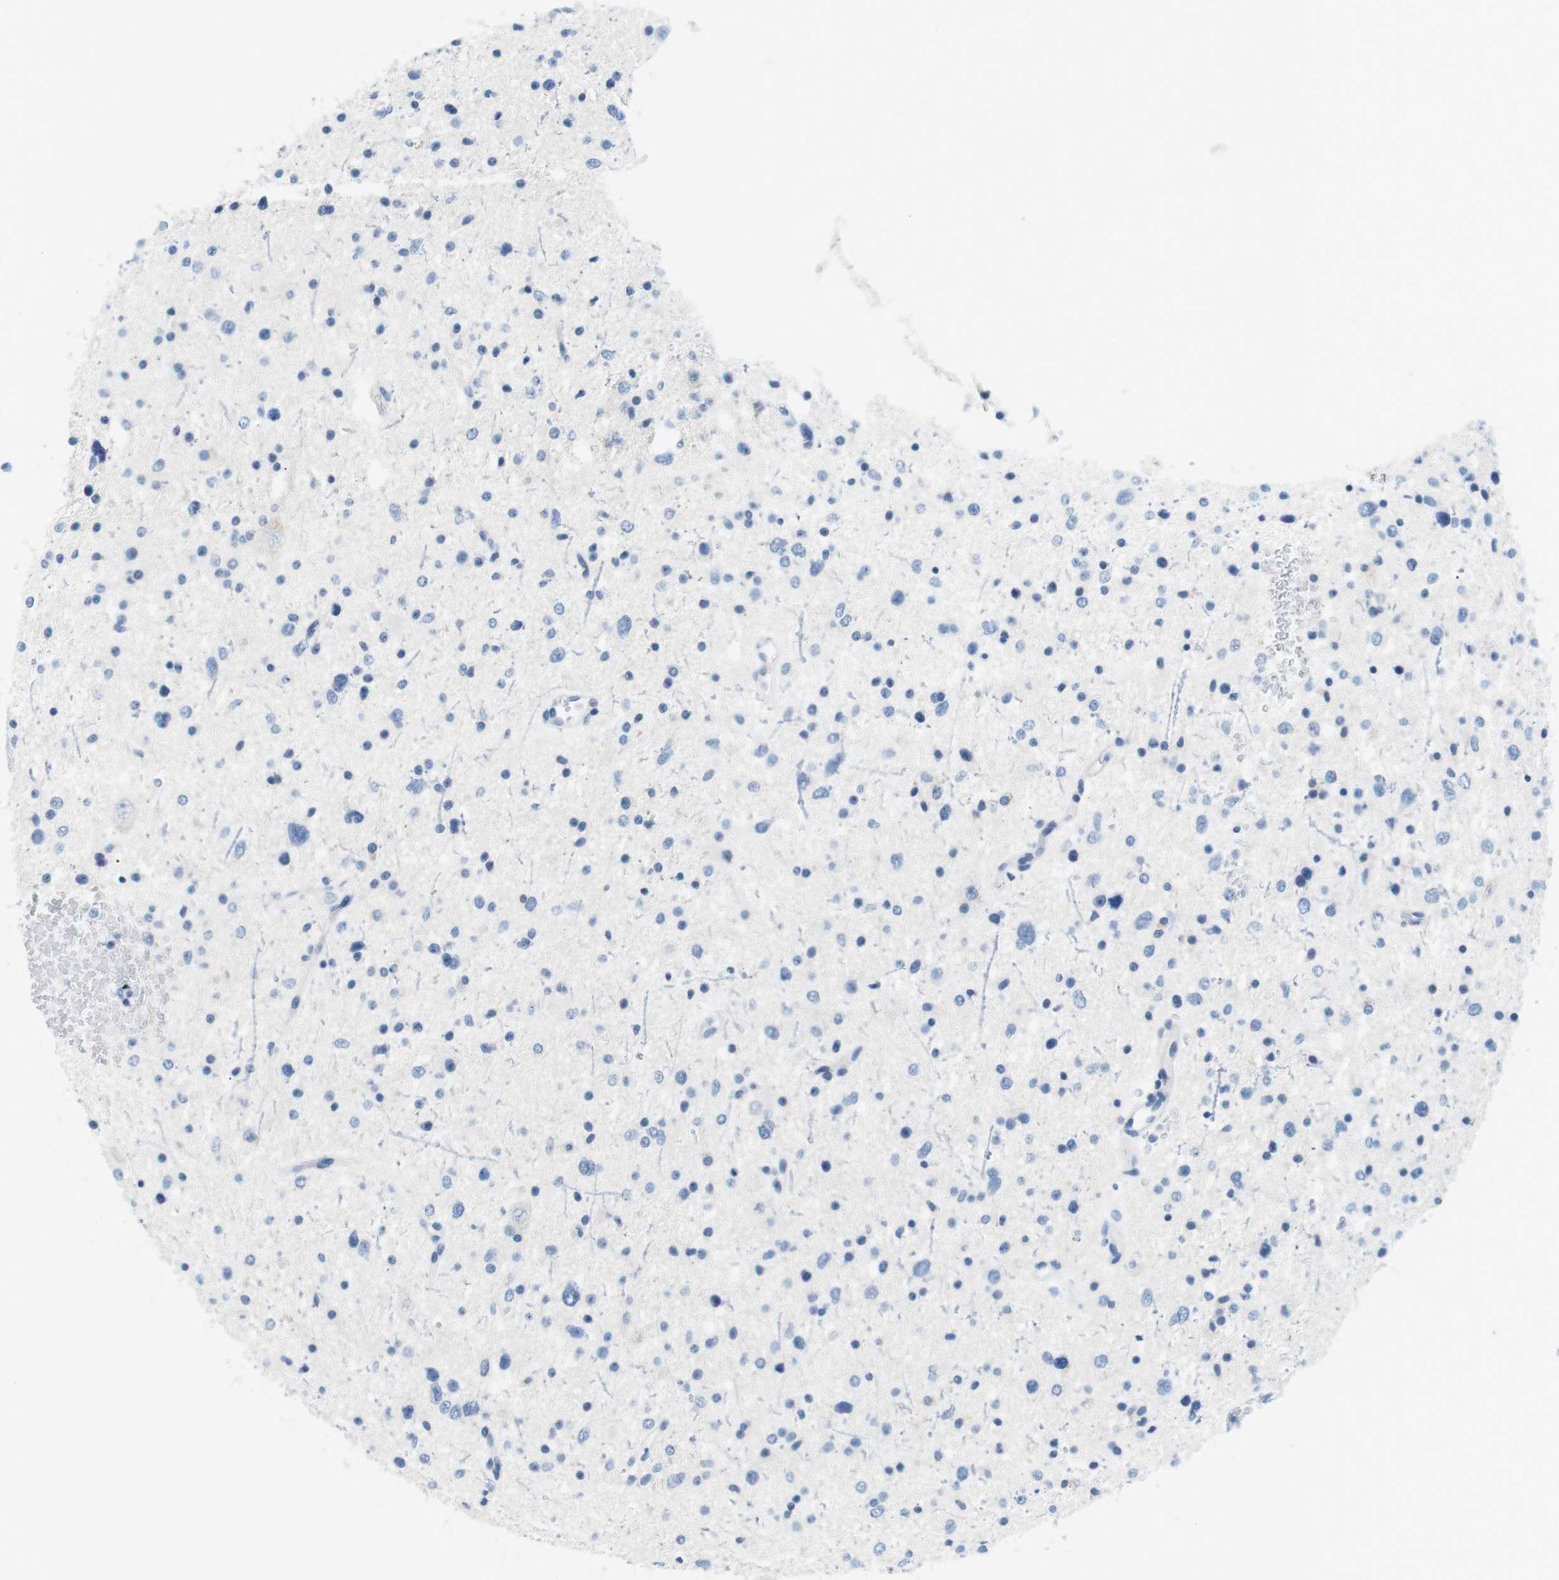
{"staining": {"intensity": "negative", "quantity": "none", "location": "none"}, "tissue": "glioma", "cell_type": "Tumor cells", "image_type": "cancer", "snomed": [{"axis": "morphology", "description": "Glioma, malignant, Low grade"}, {"axis": "topography", "description": "Brain"}], "caption": "There is no significant staining in tumor cells of glioma.", "gene": "TNFRSF4", "patient": {"sex": "female", "age": 37}}